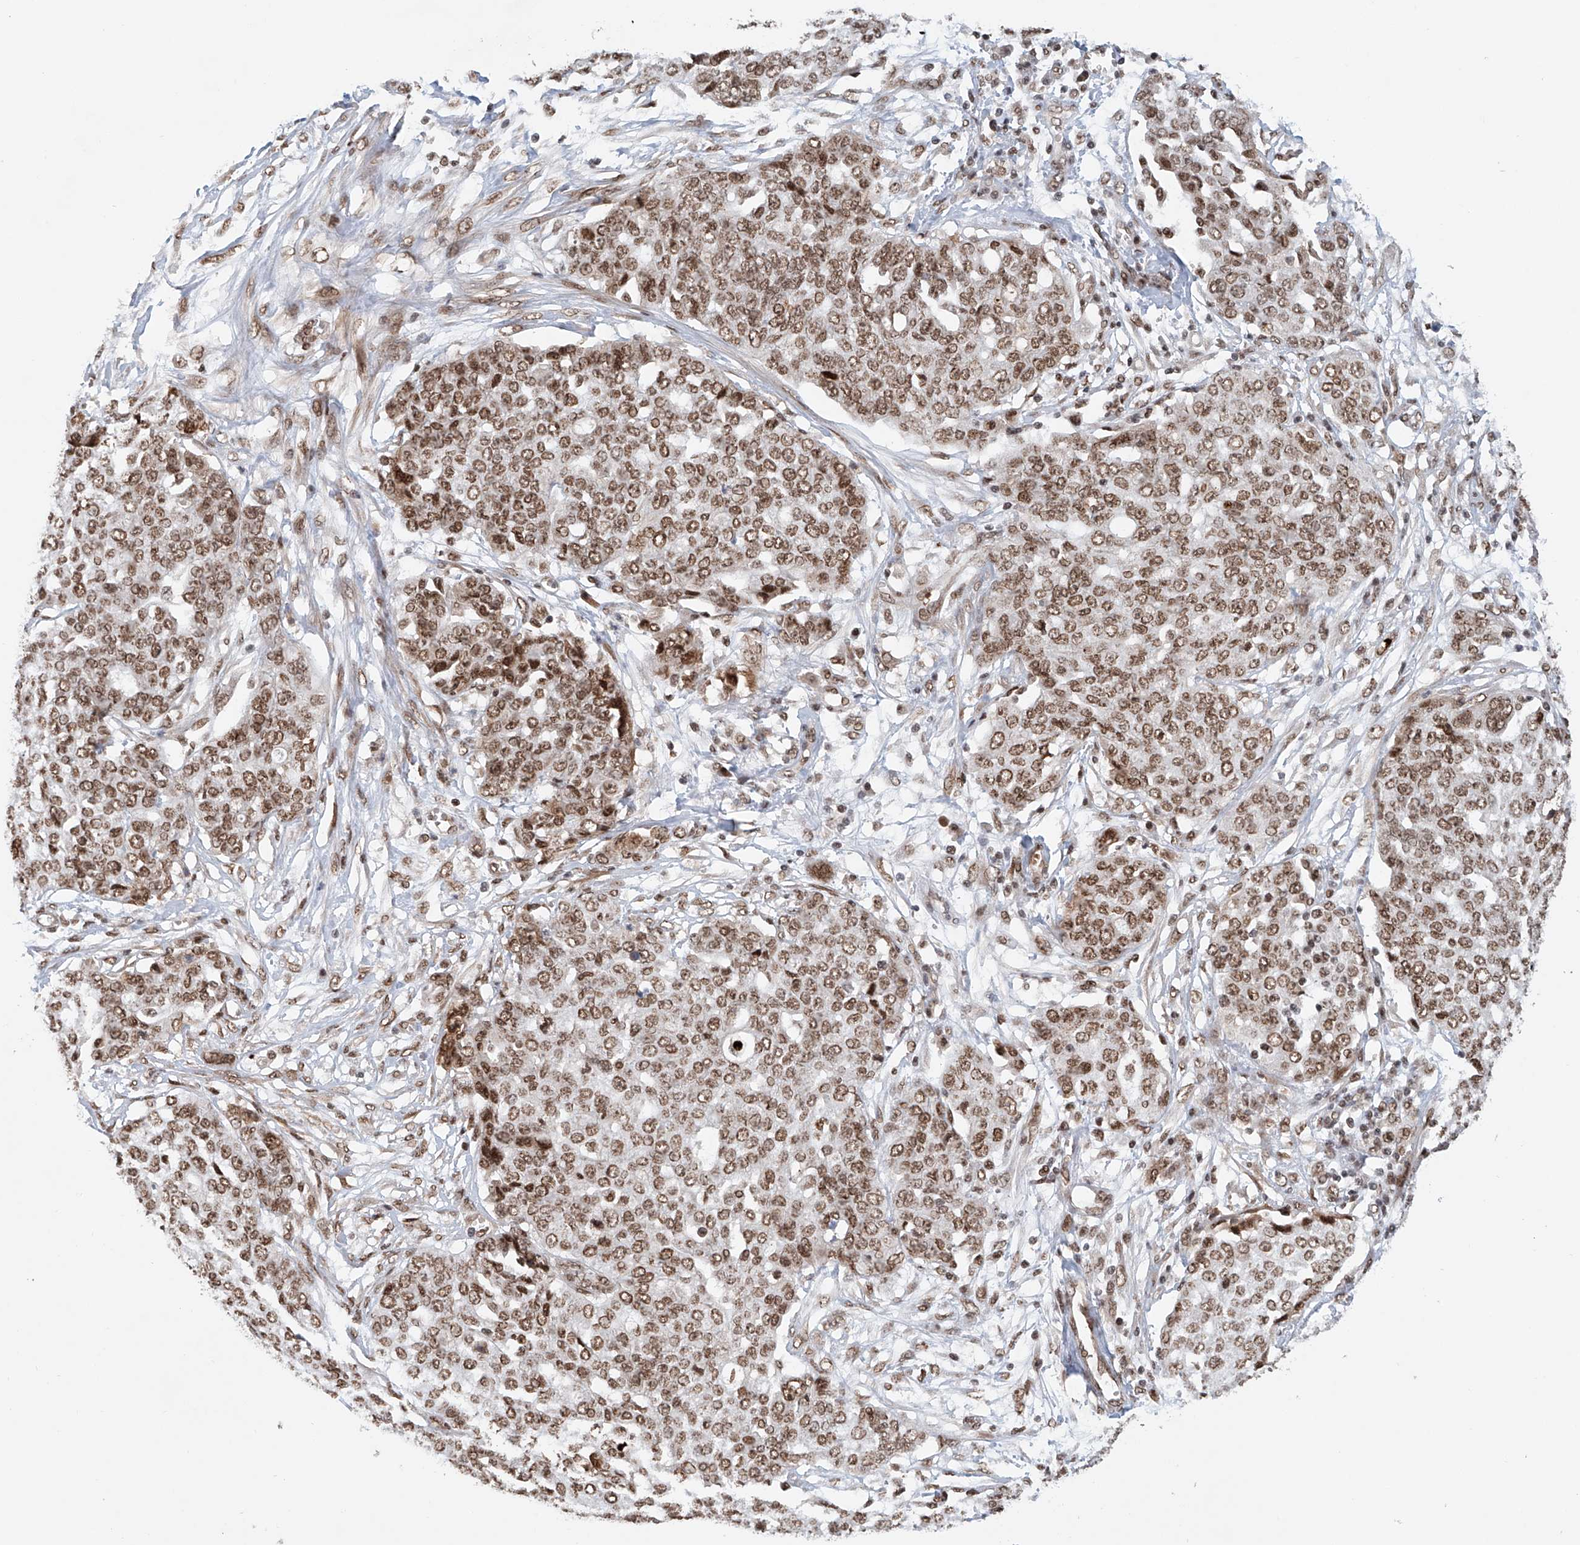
{"staining": {"intensity": "moderate", "quantity": ">75%", "location": "nuclear"}, "tissue": "ovarian cancer", "cell_type": "Tumor cells", "image_type": "cancer", "snomed": [{"axis": "morphology", "description": "Cystadenocarcinoma, serous, NOS"}, {"axis": "topography", "description": "Soft tissue"}, {"axis": "topography", "description": "Ovary"}], "caption": "Immunohistochemical staining of human serous cystadenocarcinoma (ovarian) reveals medium levels of moderate nuclear expression in approximately >75% of tumor cells.", "gene": "ZNF470", "patient": {"sex": "female", "age": 57}}